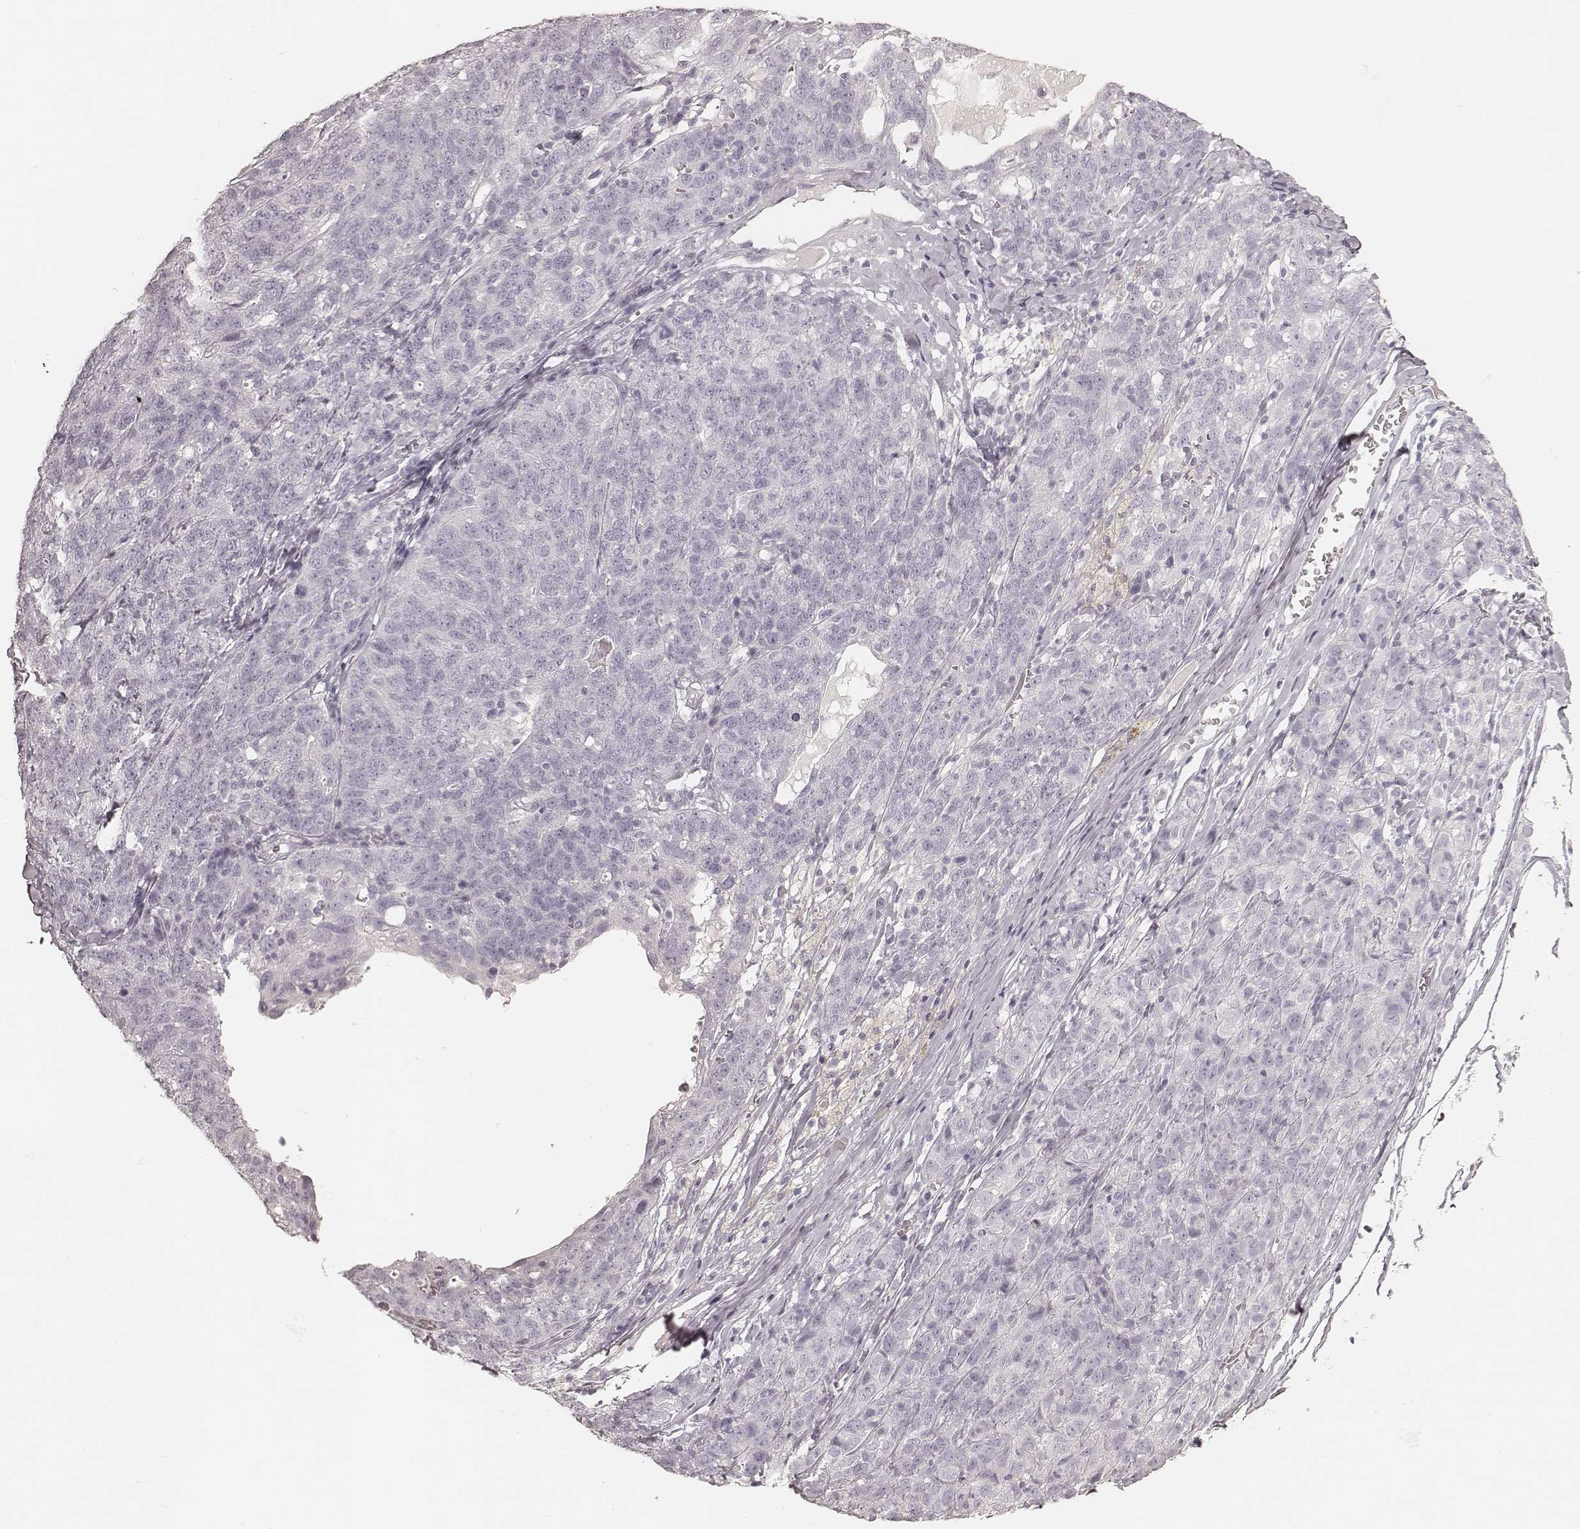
{"staining": {"intensity": "negative", "quantity": "none", "location": "none"}, "tissue": "ovarian cancer", "cell_type": "Tumor cells", "image_type": "cancer", "snomed": [{"axis": "morphology", "description": "Cystadenocarcinoma, serous, NOS"}, {"axis": "topography", "description": "Ovary"}], "caption": "Tumor cells are negative for protein expression in human serous cystadenocarcinoma (ovarian). (Stains: DAB IHC with hematoxylin counter stain, Microscopy: brightfield microscopy at high magnification).", "gene": "KRT26", "patient": {"sex": "female", "age": 71}}